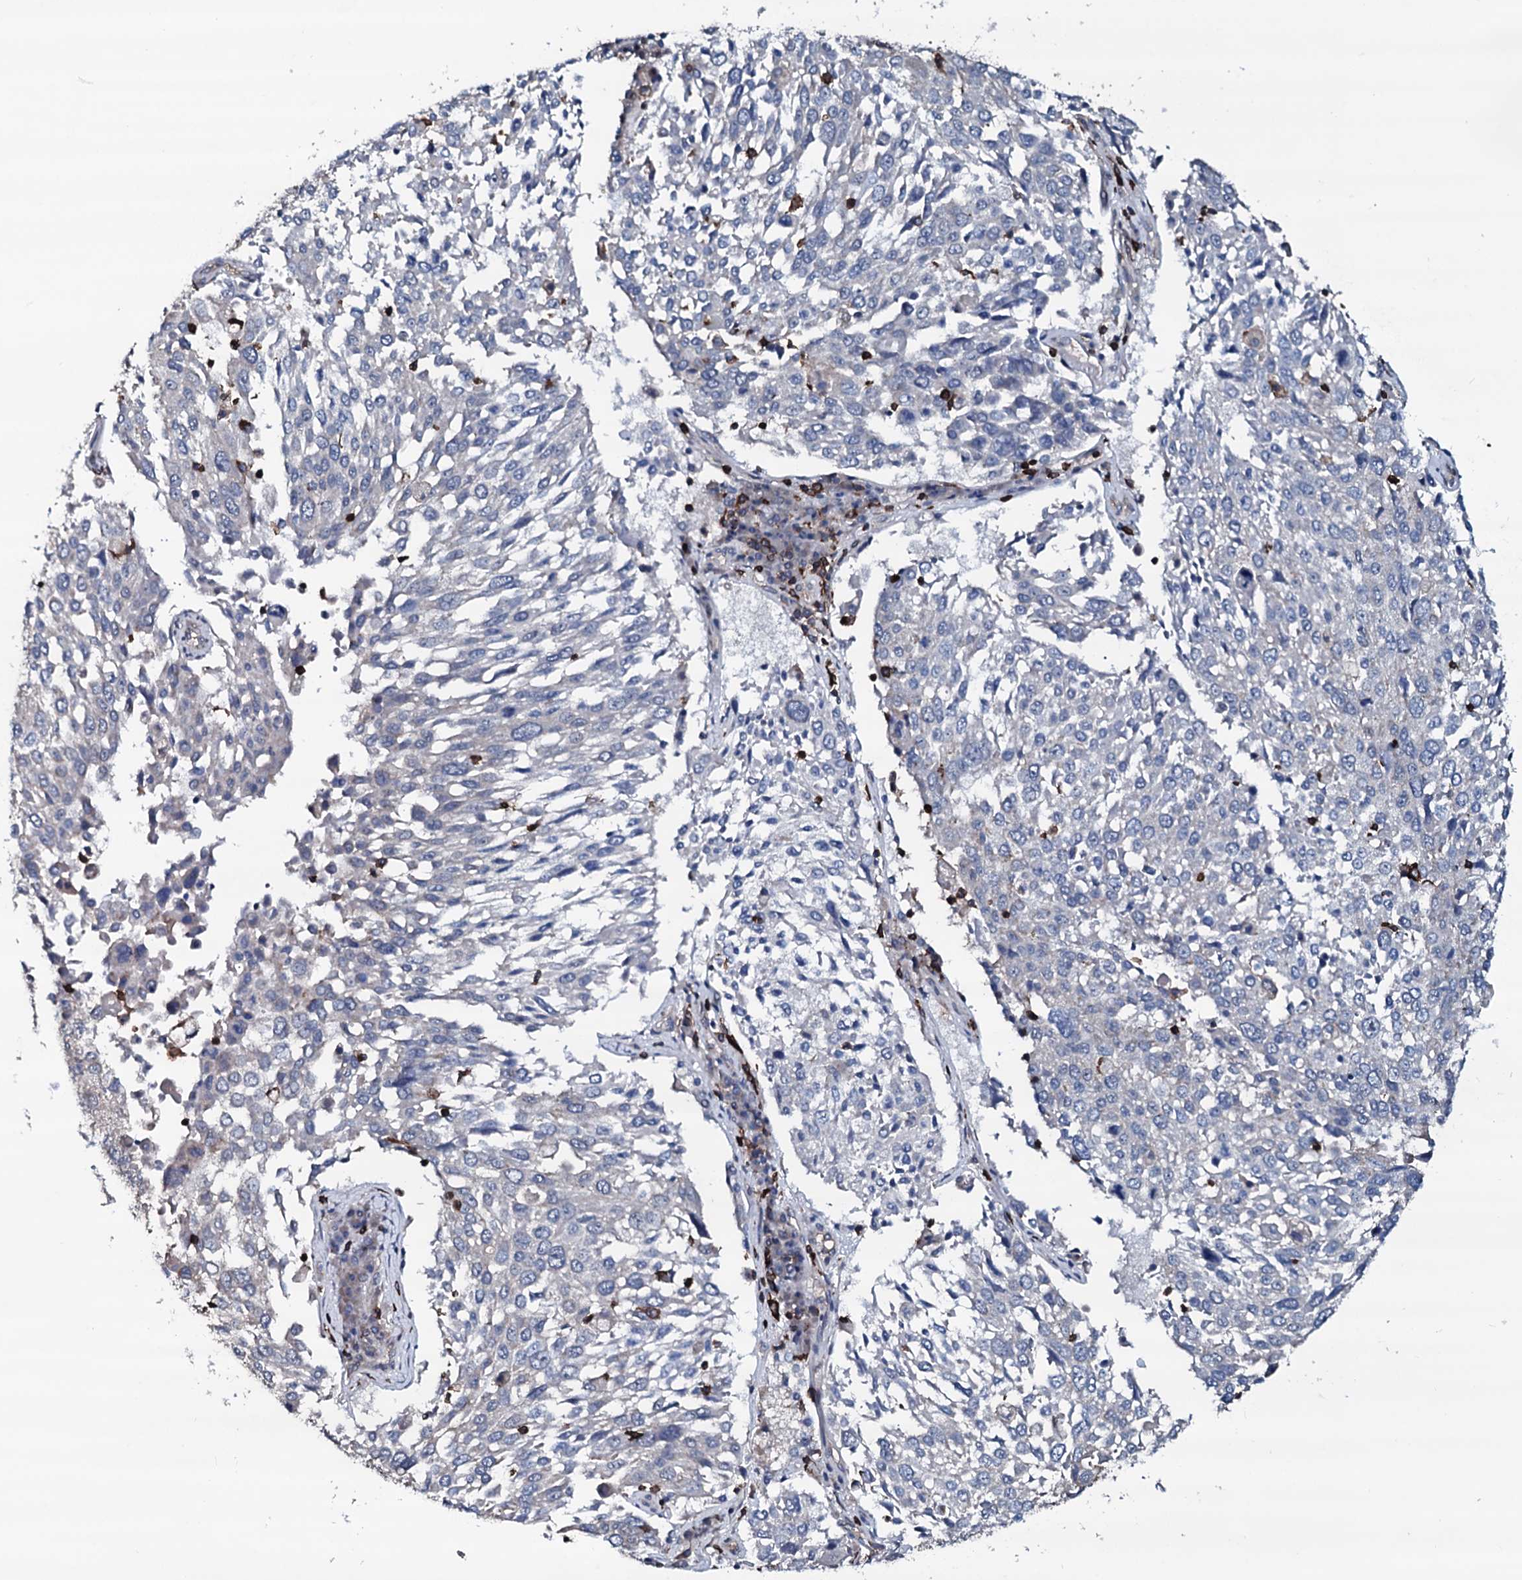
{"staining": {"intensity": "negative", "quantity": "none", "location": "none"}, "tissue": "lung cancer", "cell_type": "Tumor cells", "image_type": "cancer", "snomed": [{"axis": "morphology", "description": "Squamous cell carcinoma, NOS"}, {"axis": "topography", "description": "Lung"}], "caption": "High magnification brightfield microscopy of lung squamous cell carcinoma stained with DAB (3,3'-diaminobenzidine) (brown) and counterstained with hematoxylin (blue): tumor cells show no significant positivity.", "gene": "OGFOD2", "patient": {"sex": "male", "age": 65}}